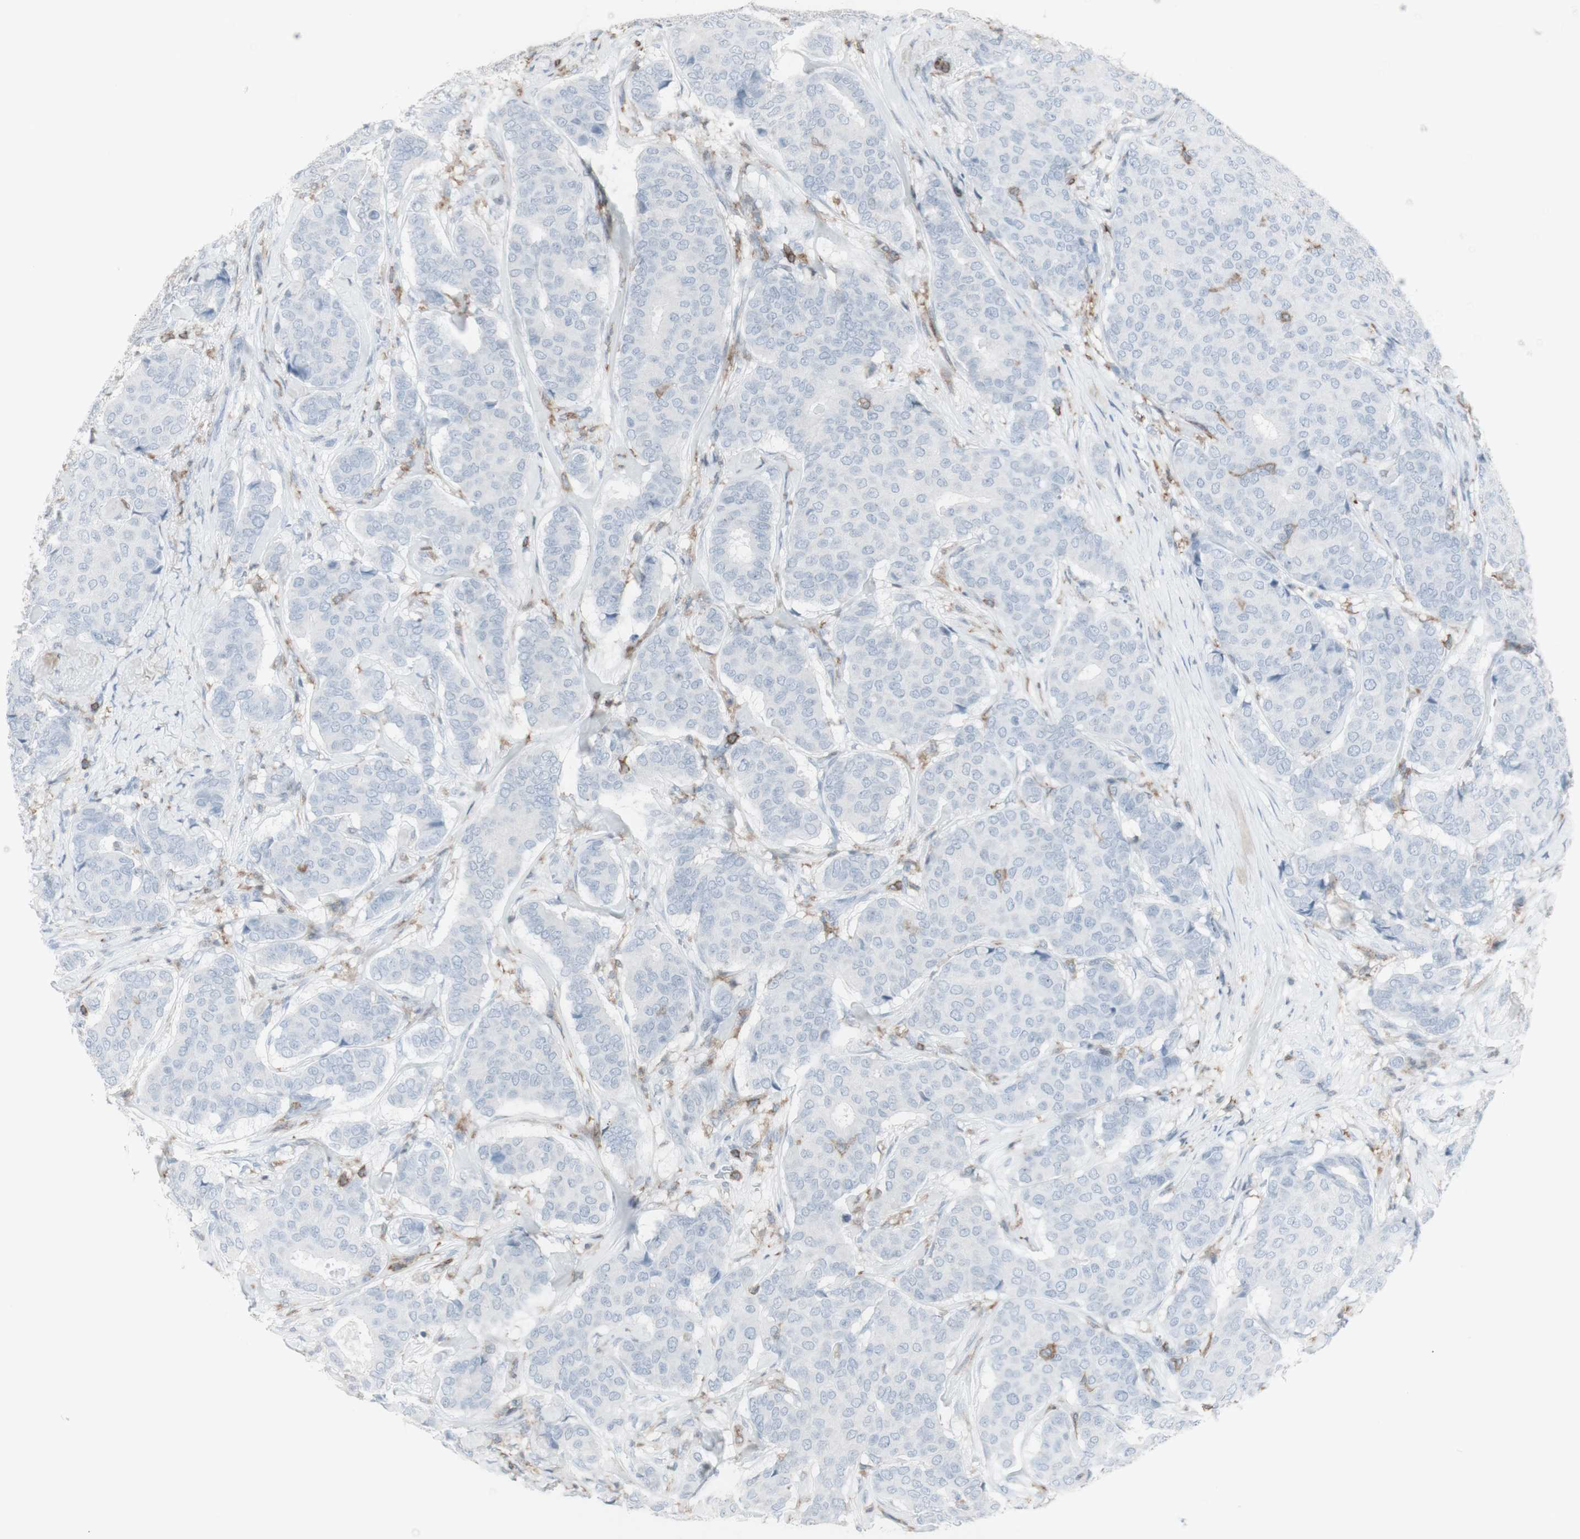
{"staining": {"intensity": "weak", "quantity": "<25%", "location": "cytoplasmic/membranous"}, "tissue": "breast cancer", "cell_type": "Tumor cells", "image_type": "cancer", "snomed": [{"axis": "morphology", "description": "Duct carcinoma"}, {"axis": "topography", "description": "Breast"}], "caption": "IHC image of breast invasive ductal carcinoma stained for a protein (brown), which displays no expression in tumor cells.", "gene": "NRG1", "patient": {"sex": "female", "age": 75}}